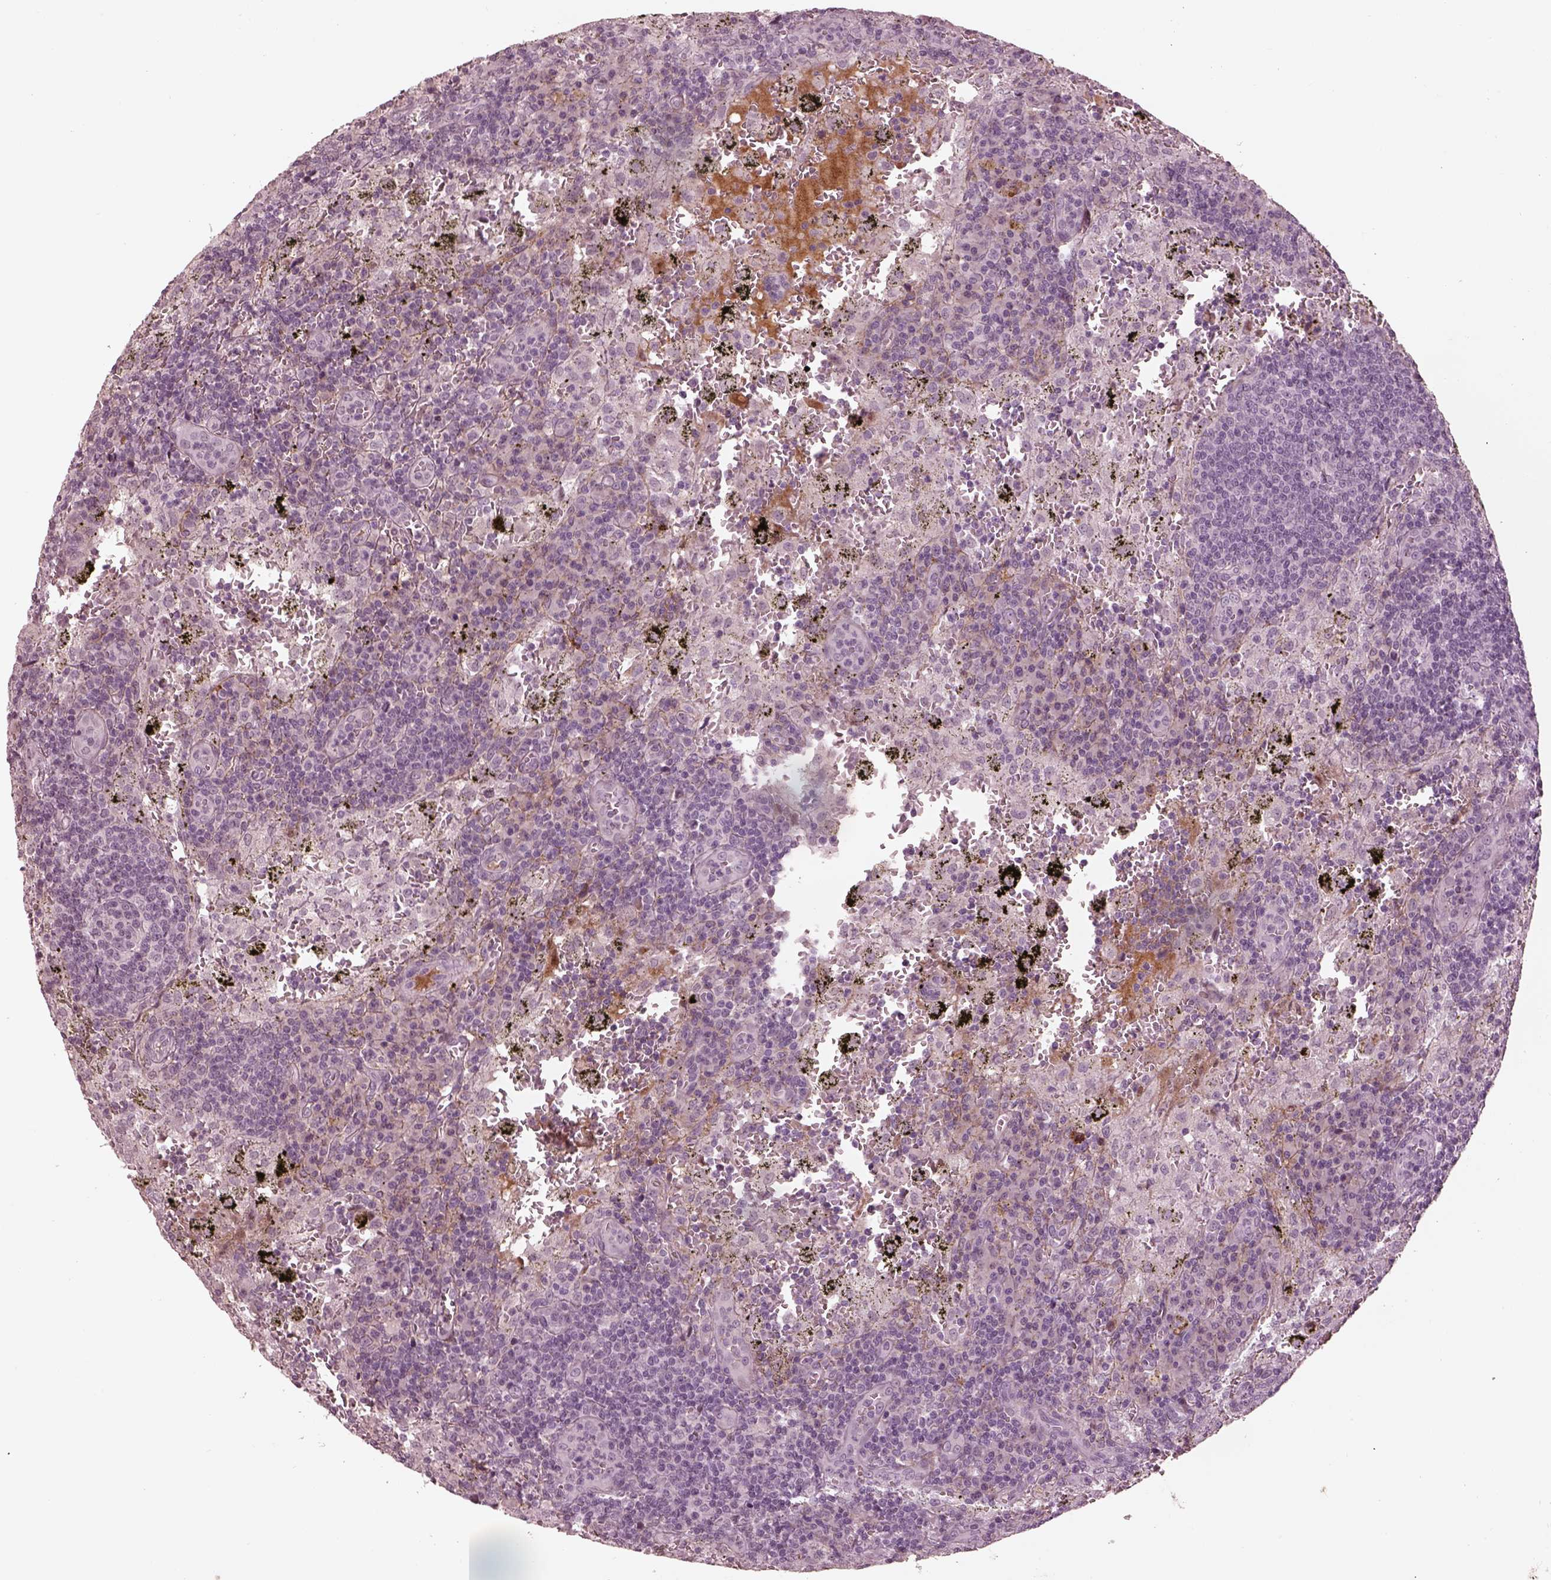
{"staining": {"intensity": "negative", "quantity": "none", "location": "none"}, "tissue": "lymph node", "cell_type": "Germinal center cells", "image_type": "normal", "snomed": [{"axis": "morphology", "description": "Normal tissue, NOS"}, {"axis": "topography", "description": "Lymph node"}], "caption": "Immunohistochemistry (IHC) photomicrograph of normal lymph node: lymph node stained with DAB demonstrates no significant protein staining in germinal center cells.", "gene": "KCNA2", "patient": {"sex": "male", "age": 62}}